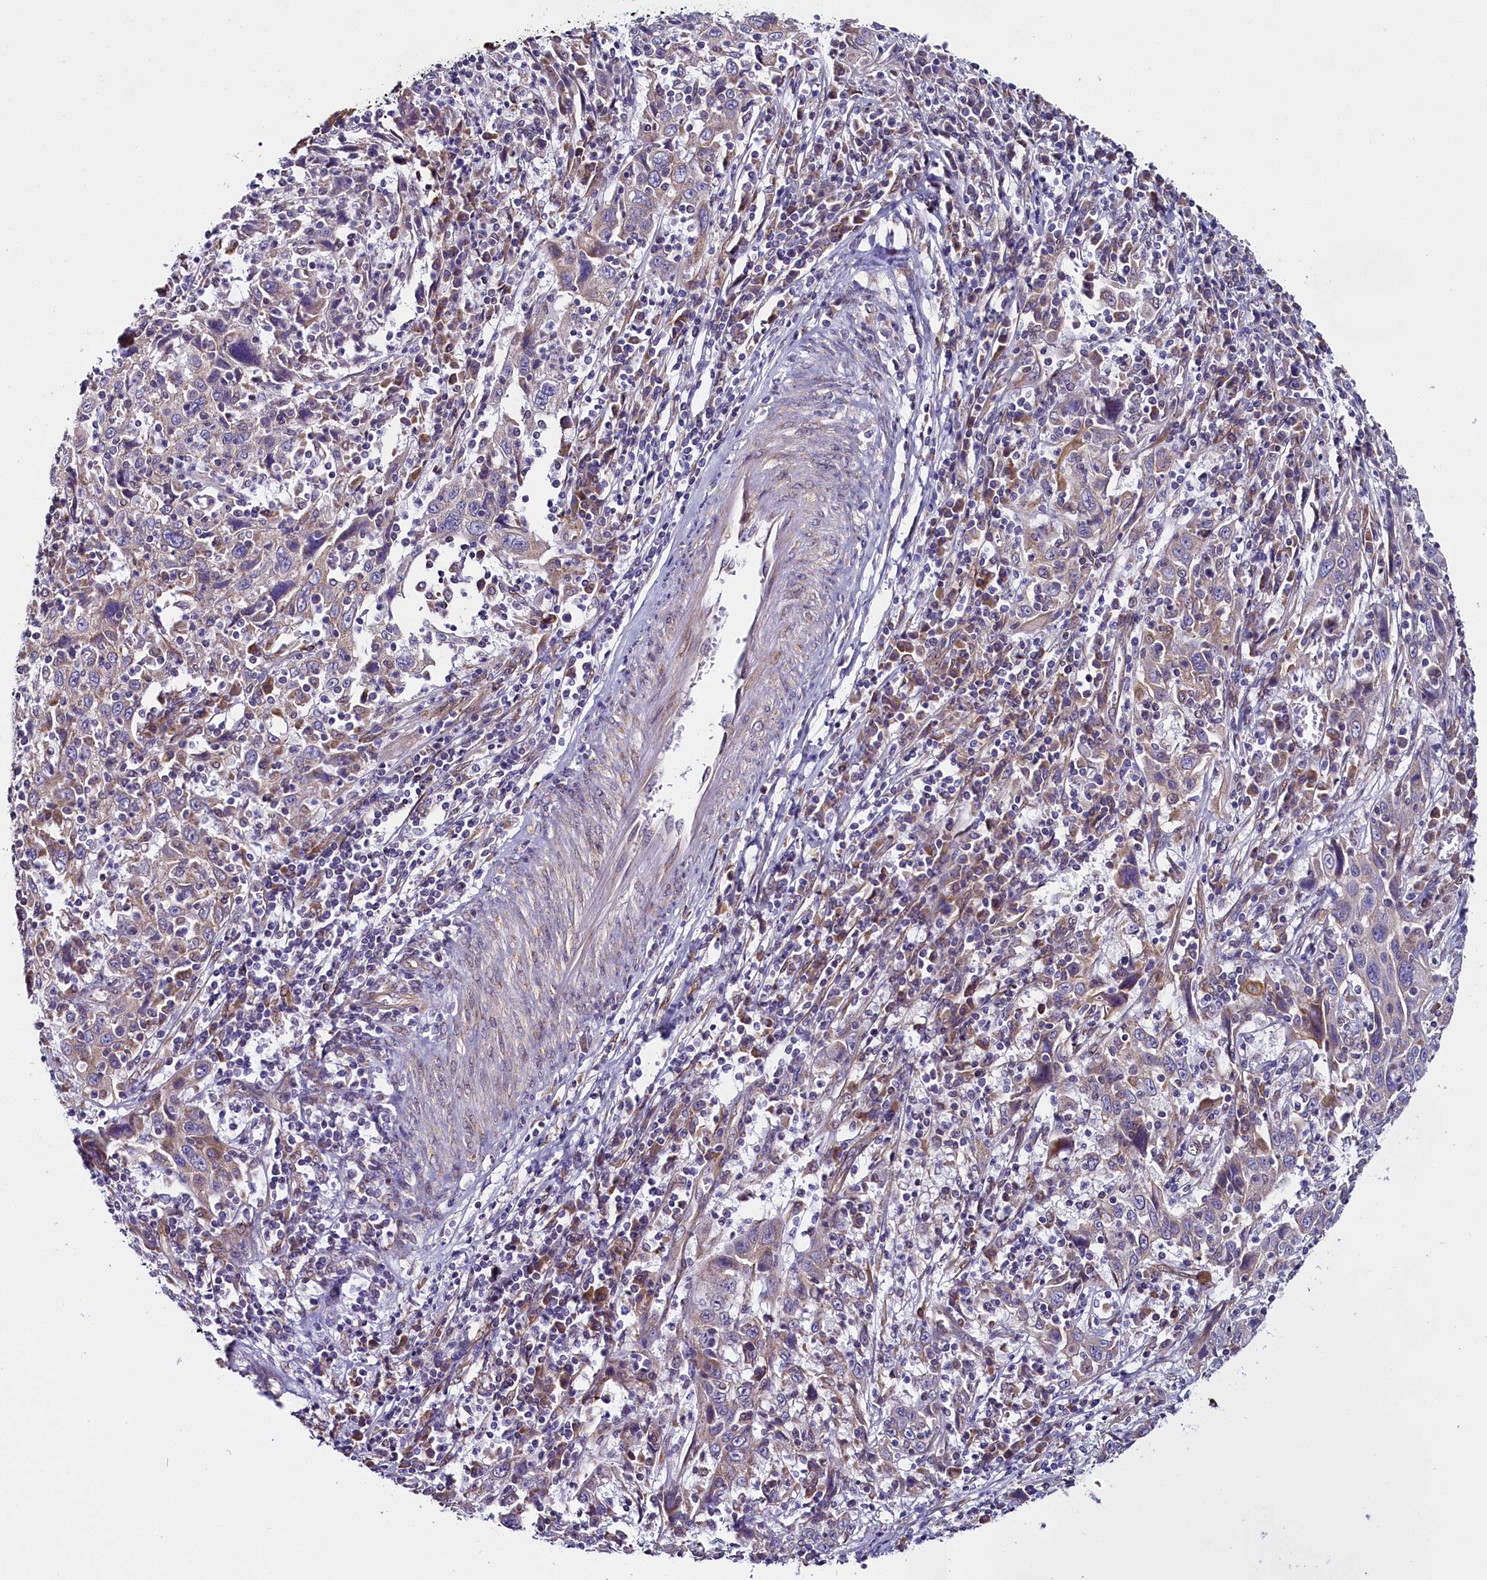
{"staining": {"intensity": "weak", "quantity": "<25%", "location": "cytoplasmic/membranous"}, "tissue": "cervical cancer", "cell_type": "Tumor cells", "image_type": "cancer", "snomed": [{"axis": "morphology", "description": "Squamous cell carcinoma, NOS"}, {"axis": "topography", "description": "Cervix"}], "caption": "High magnification brightfield microscopy of cervical cancer stained with DAB (brown) and counterstained with hematoxylin (blue): tumor cells show no significant positivity.", "gene": "UACA", "patient": {"sex": "female", "age": 46}}